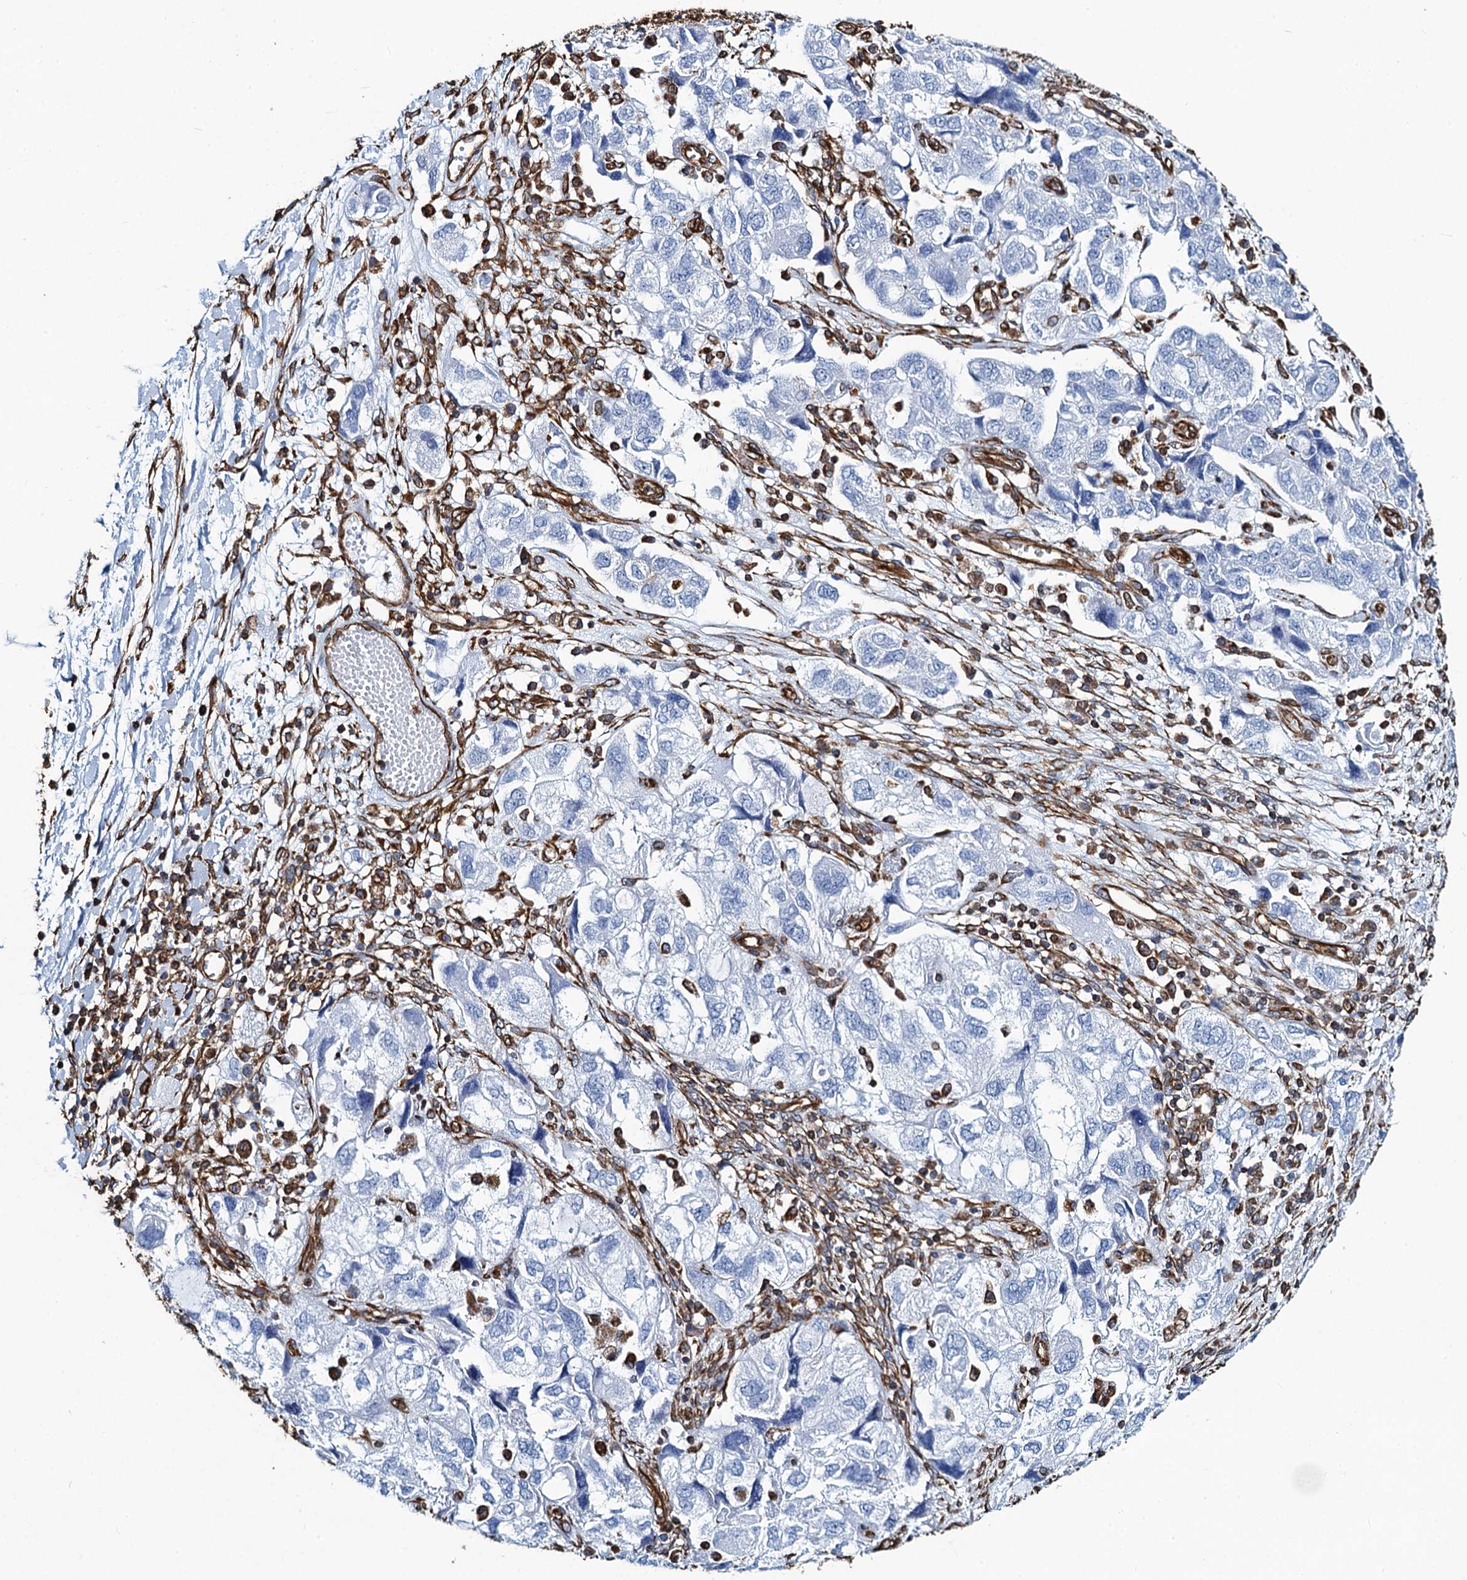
{"staining": {"intensity": "negative", "quantity": "none", "location": "none"}, "tissue": "ovarian cancer", "cell_type": "Tumor cells", "image_type": "cancer", "snomed": [{"axis": "morphology", "description": "Carcinoma, NOS"}, {"axis": "morphology", "description": "Cystadenocarcinoma, serous, NOS"}, {"axis": "topography", "description": "Ovary"}], "caption": "DAB immunohistochemical staining of ovarian cancer (serous cystadenocarcinoma) shows no significant expression in tumor cells. (DAB immunohistochemistry, high magnification).", "gene": "PGM2", "patient": {"sex": "female", "age": 69}}